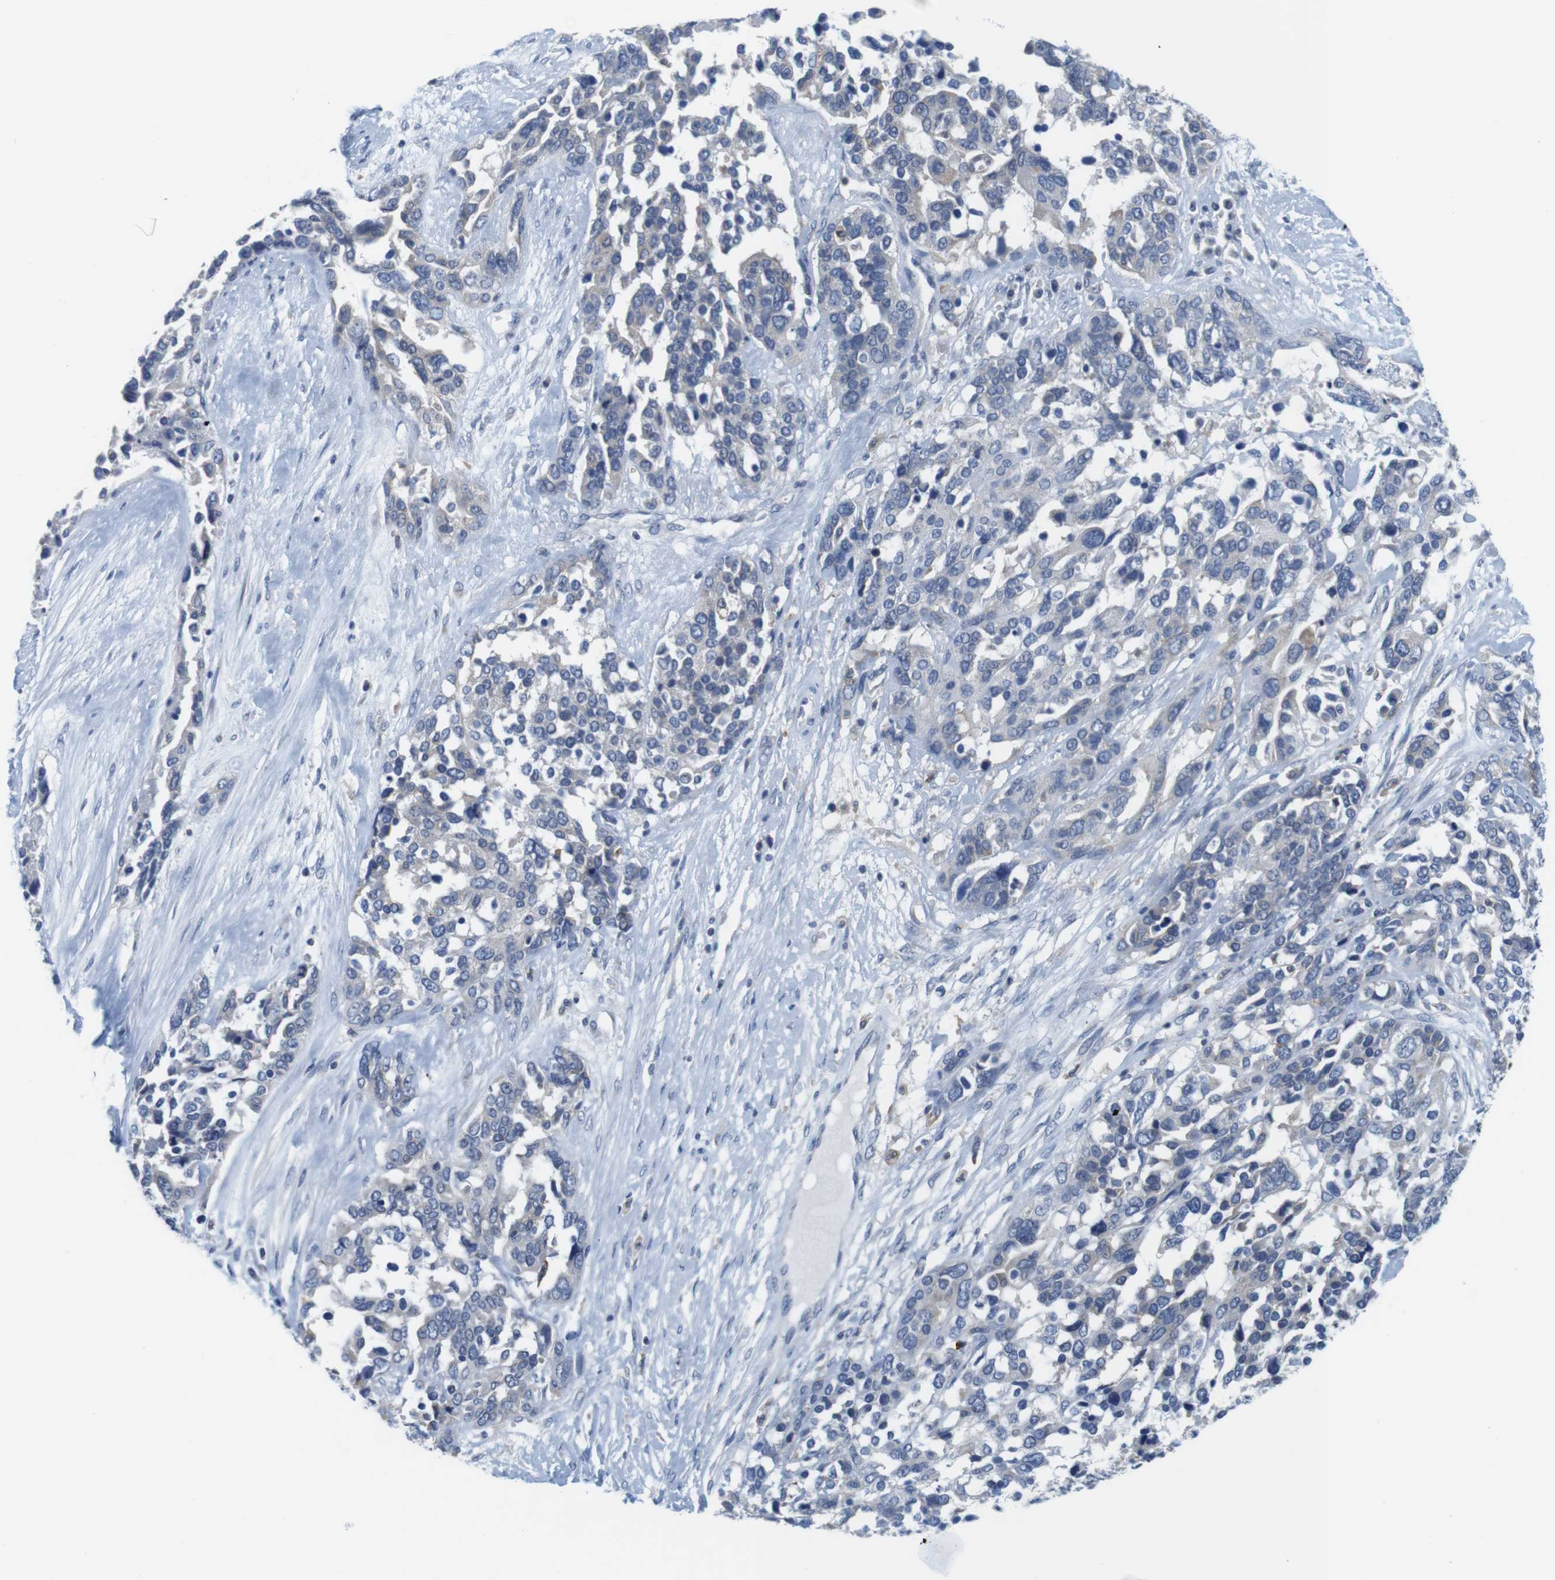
{"staining": {"intensity": "negative", "quantity": "none", "location": "none"}, "tissue": "ovarian cancer", "cell_type": "Tumor cells", "image_type": "cancer", "snomed": [{"axis": "morphology", "description": "Cystadenocarcinoma, serous, NOS"}, {"axis": "topography", "description": "Ovary"}], "caption": "This is a photomicrograph of immunohistochemistry (IHC) staining of ovarian serous cystadenocarcinoma, which shows no expression in tumor cells.", "gene": "CNGA2", "patient": {"sex": "female", "age": 44}}